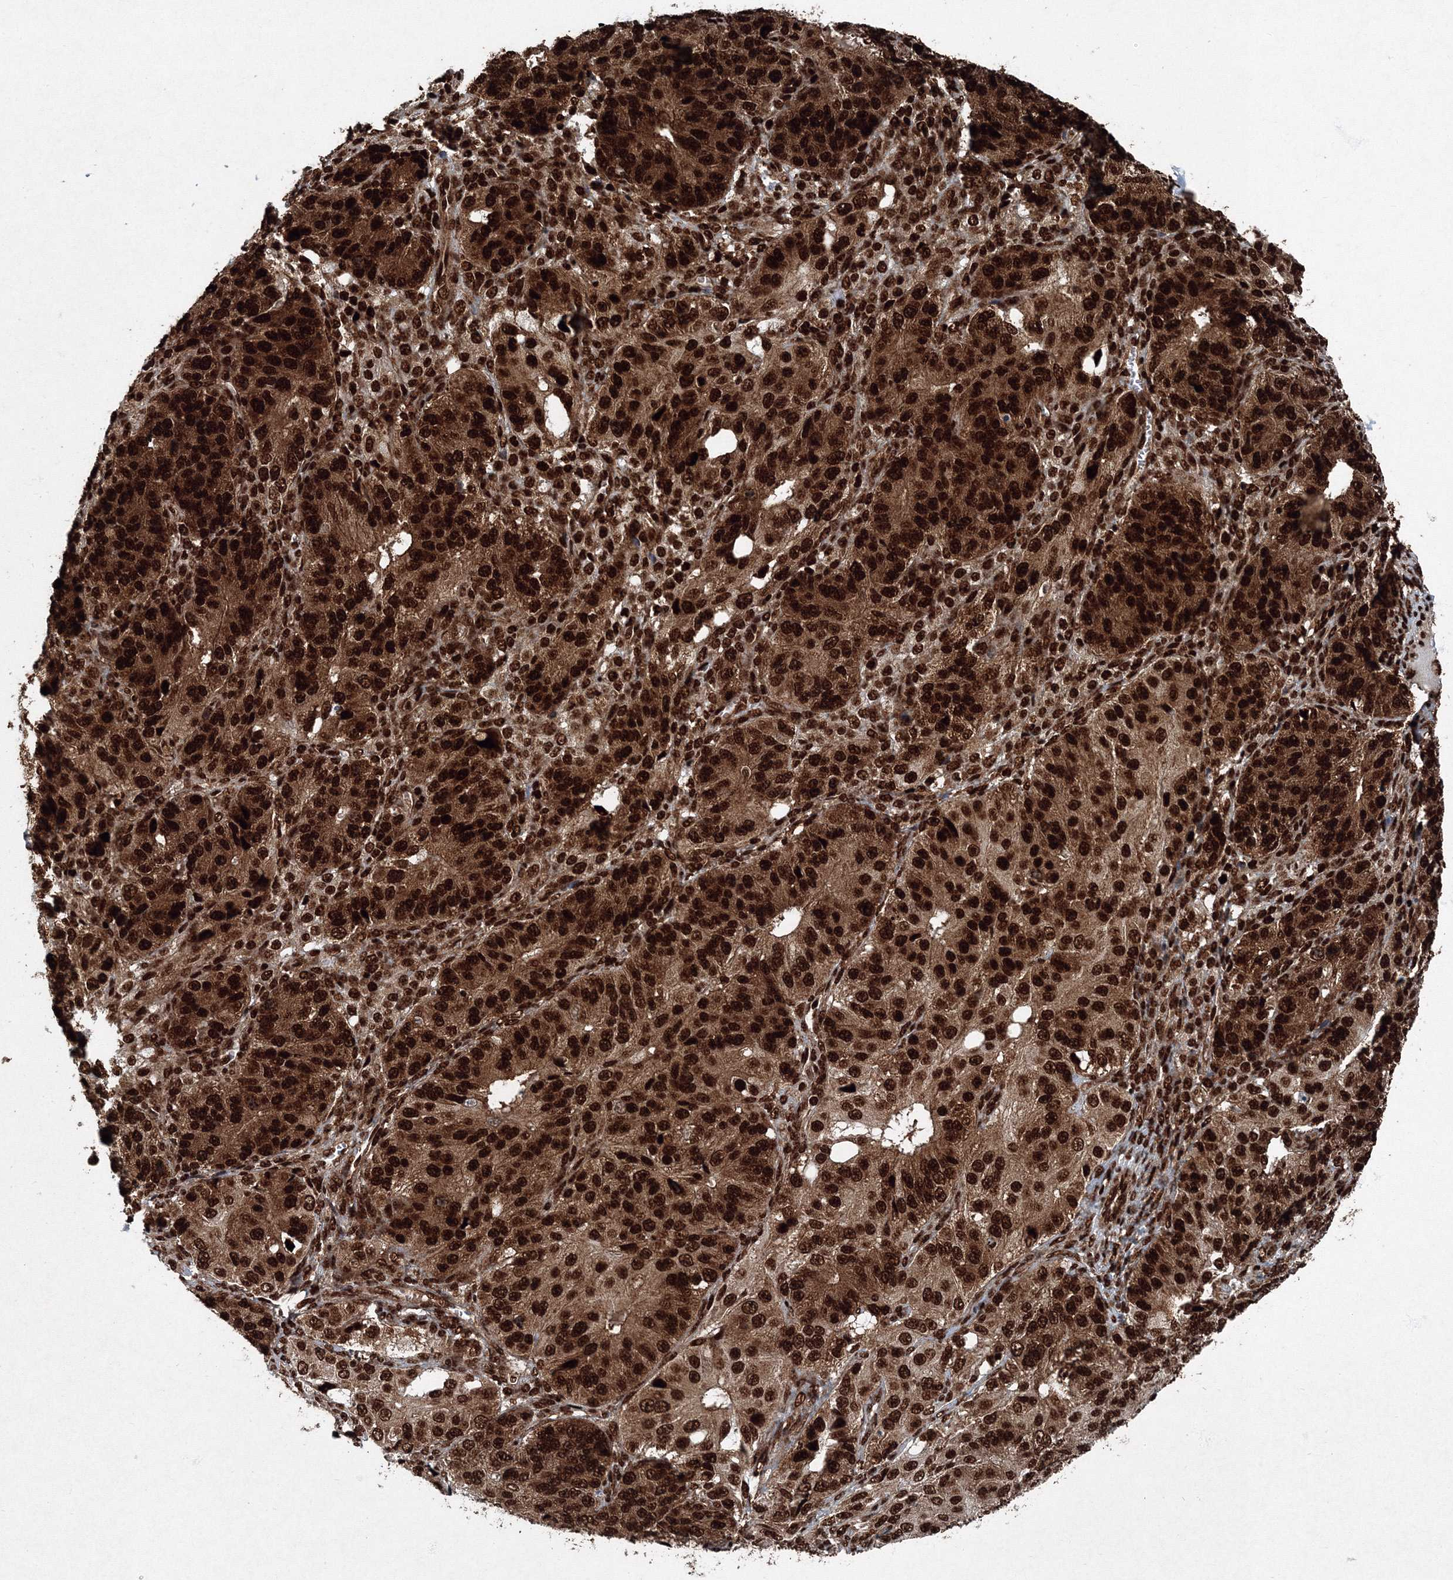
{"staining": {"intensity": "strong", "quantity": ">75%", "location": "nuclear"}, "tissue": "ovarian cancer", "cell_type": "Tumor cells", "image_type": "cancer", "snomed": [{"axis": "morphology", "description": "Carcinoma, endometroid"}, {"axis": "topography", "description": "Ovary"}], "caption": "This is a micrograph of immunohistochemistry (IHC) staining of ovarian cancer (endometroid carcinoma), which shows strong positivity in the nuclear of tumor cells.", "gene": "SNRPC", "patient": {"sex": "female", "age": 51}}